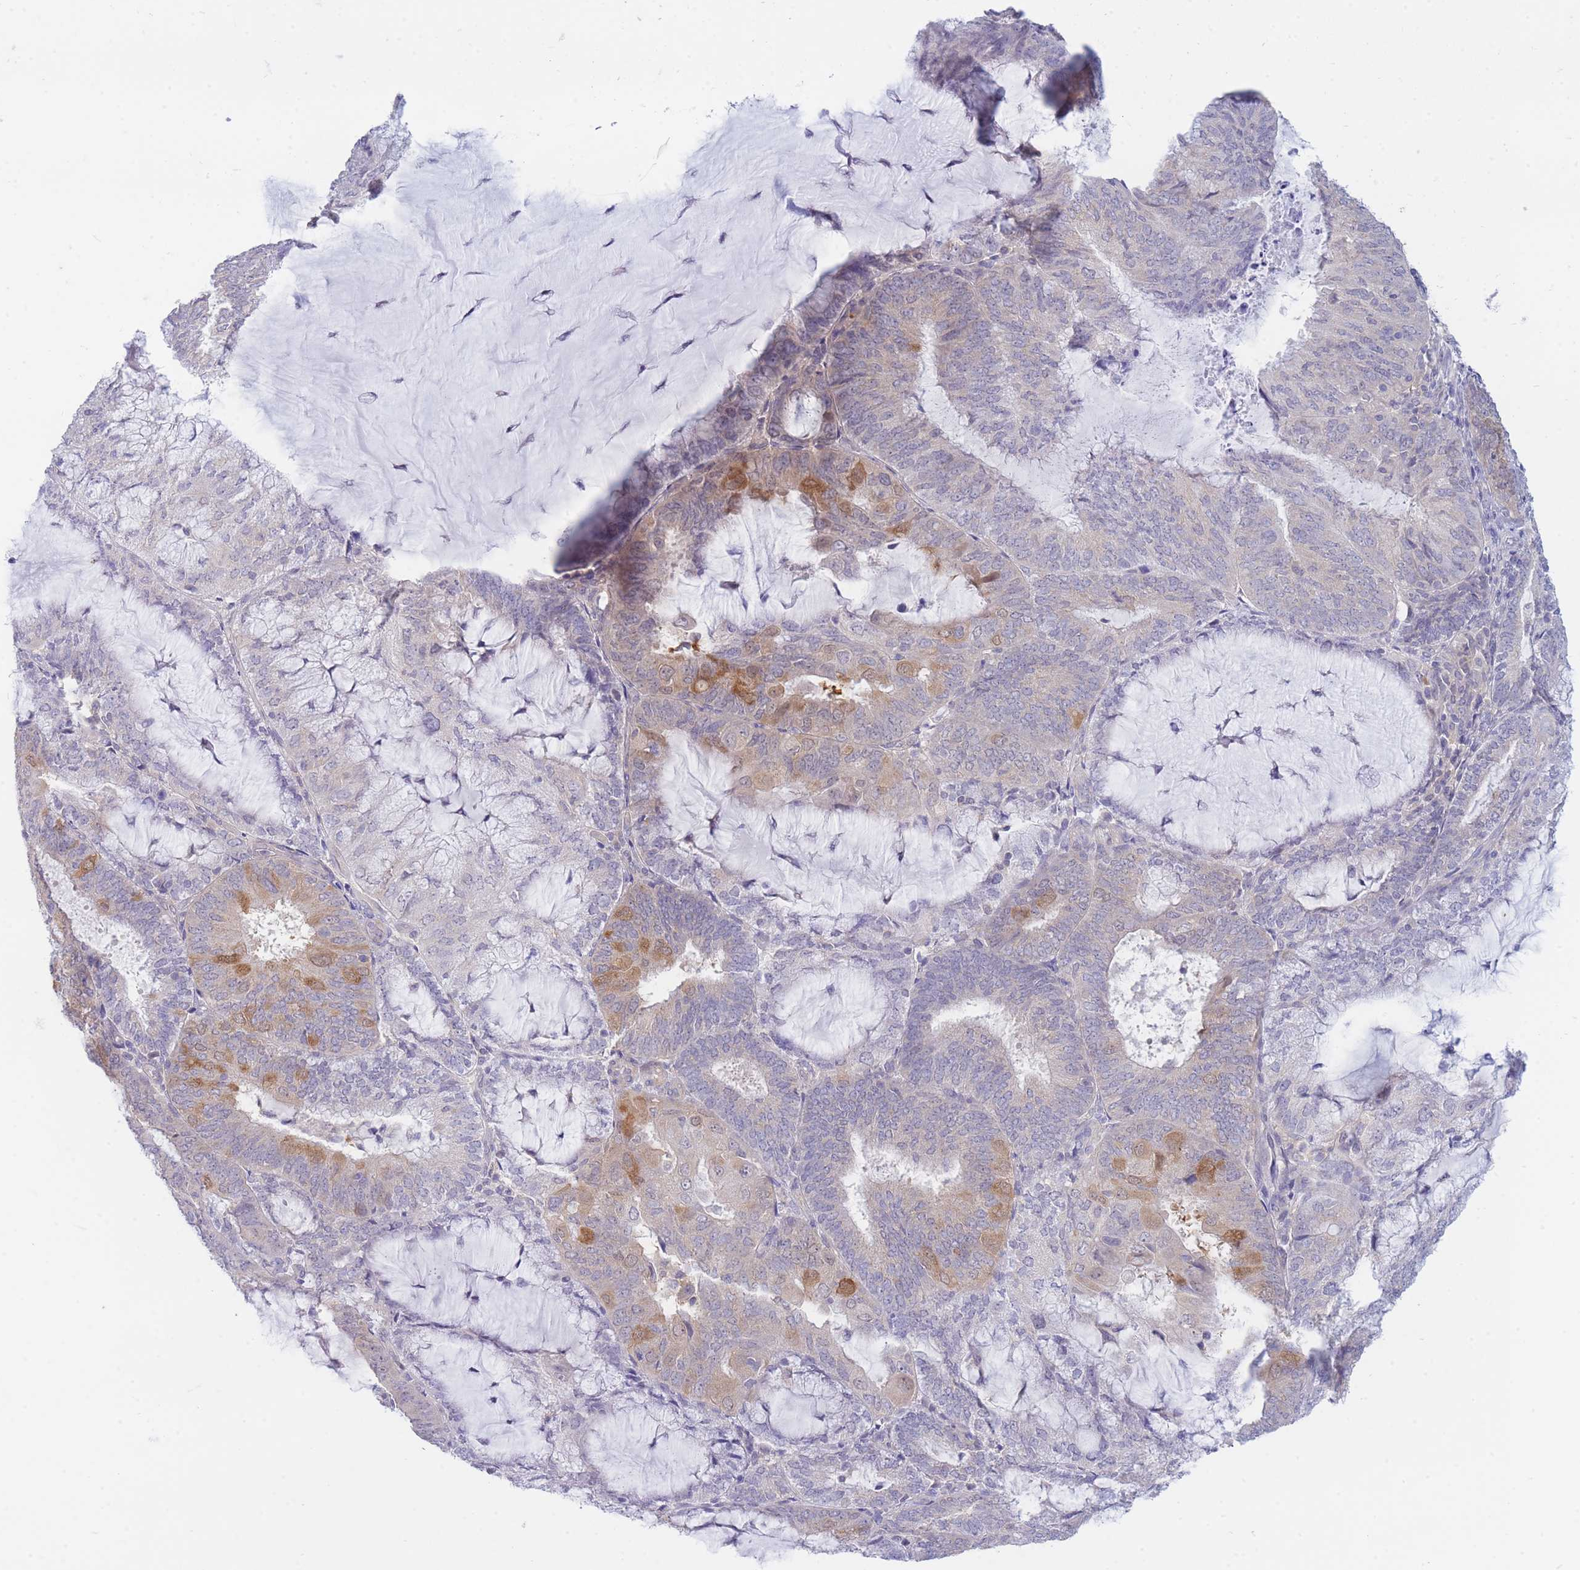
{"staining": {"intensity": "moderate", "quantity": "<25%", "location": "cytoplasmic/membranous"}, "tissue": "endometrial cancer", "cell_type": "Tumor cells", "image_type": "cancer", "snomed": [{"axis": "morphology", "description": "Adenocarcinoma, NOS"}, {"axis": "topography", "description": "Endometrium"}], "caption": "Human endometrial cancer (adenocarcinoma) stained with a brown dye shows moderate cytoplasmic/membranous positive staining in about <25% of tumor cells.", "gene": "SUGT1", "patient": {"sex": "female", "age": 81}}